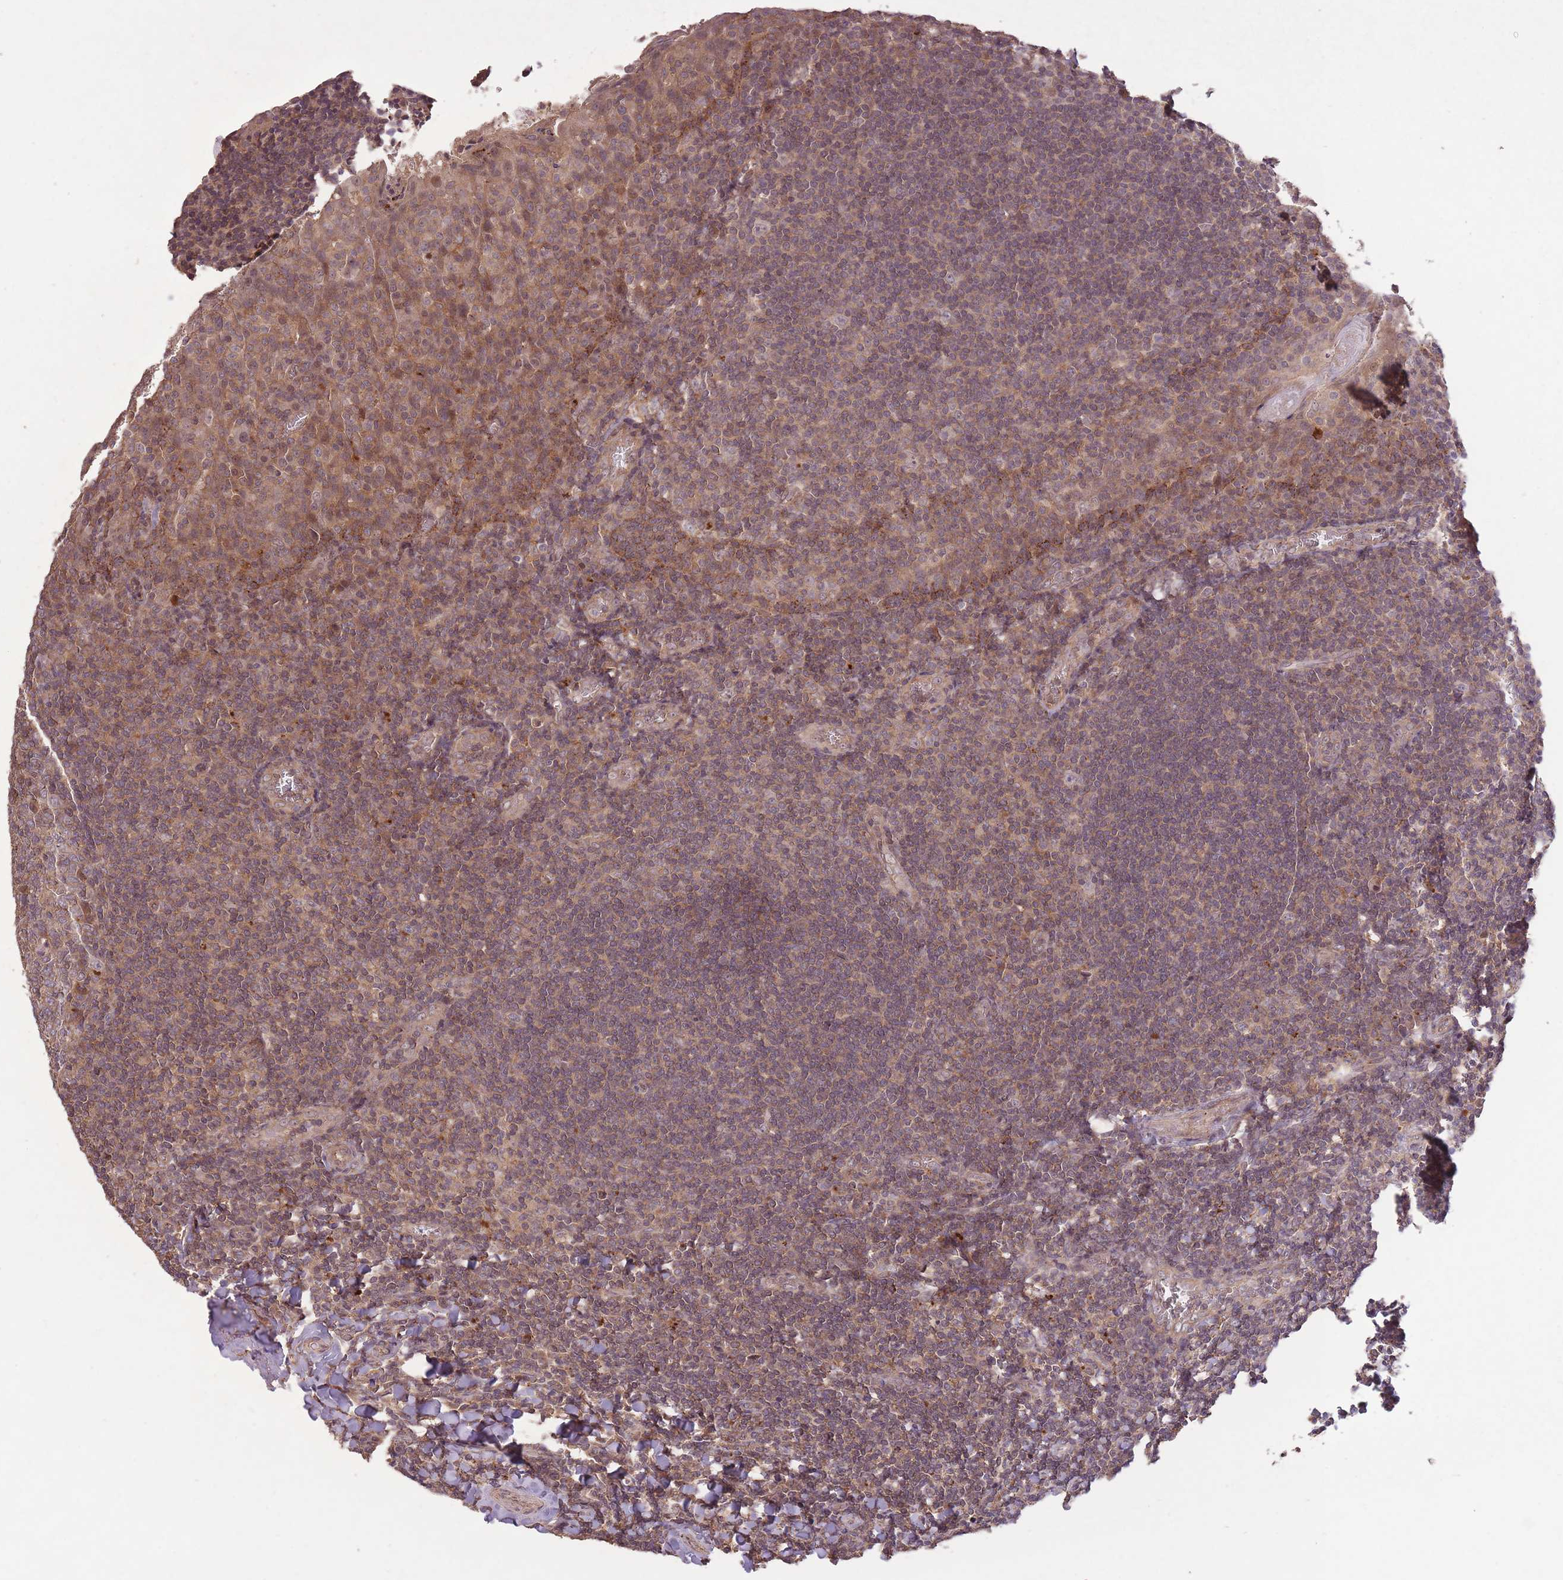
{"staining": {"intensity": "moderate", "quantity": "25%-75%", "location": "cytoplasmic/membranous"}, "tissue": "tonsil", "cell_type": "Germinal center cells", "image_type": "normal", "snomed": [{"axis": "morphology", "description": "Normal tissue, NOS"}, {"axis": "topography", "description": "Tonsil"}], "caption": "Tonsil stained for a protein (brown) exhibits moderate cytoplasmic/membranous positive staining in approximately 25%-75% of germinal center cells.", "gene": "POLR3F", "patient": {"sex": "male", "age": 27}}